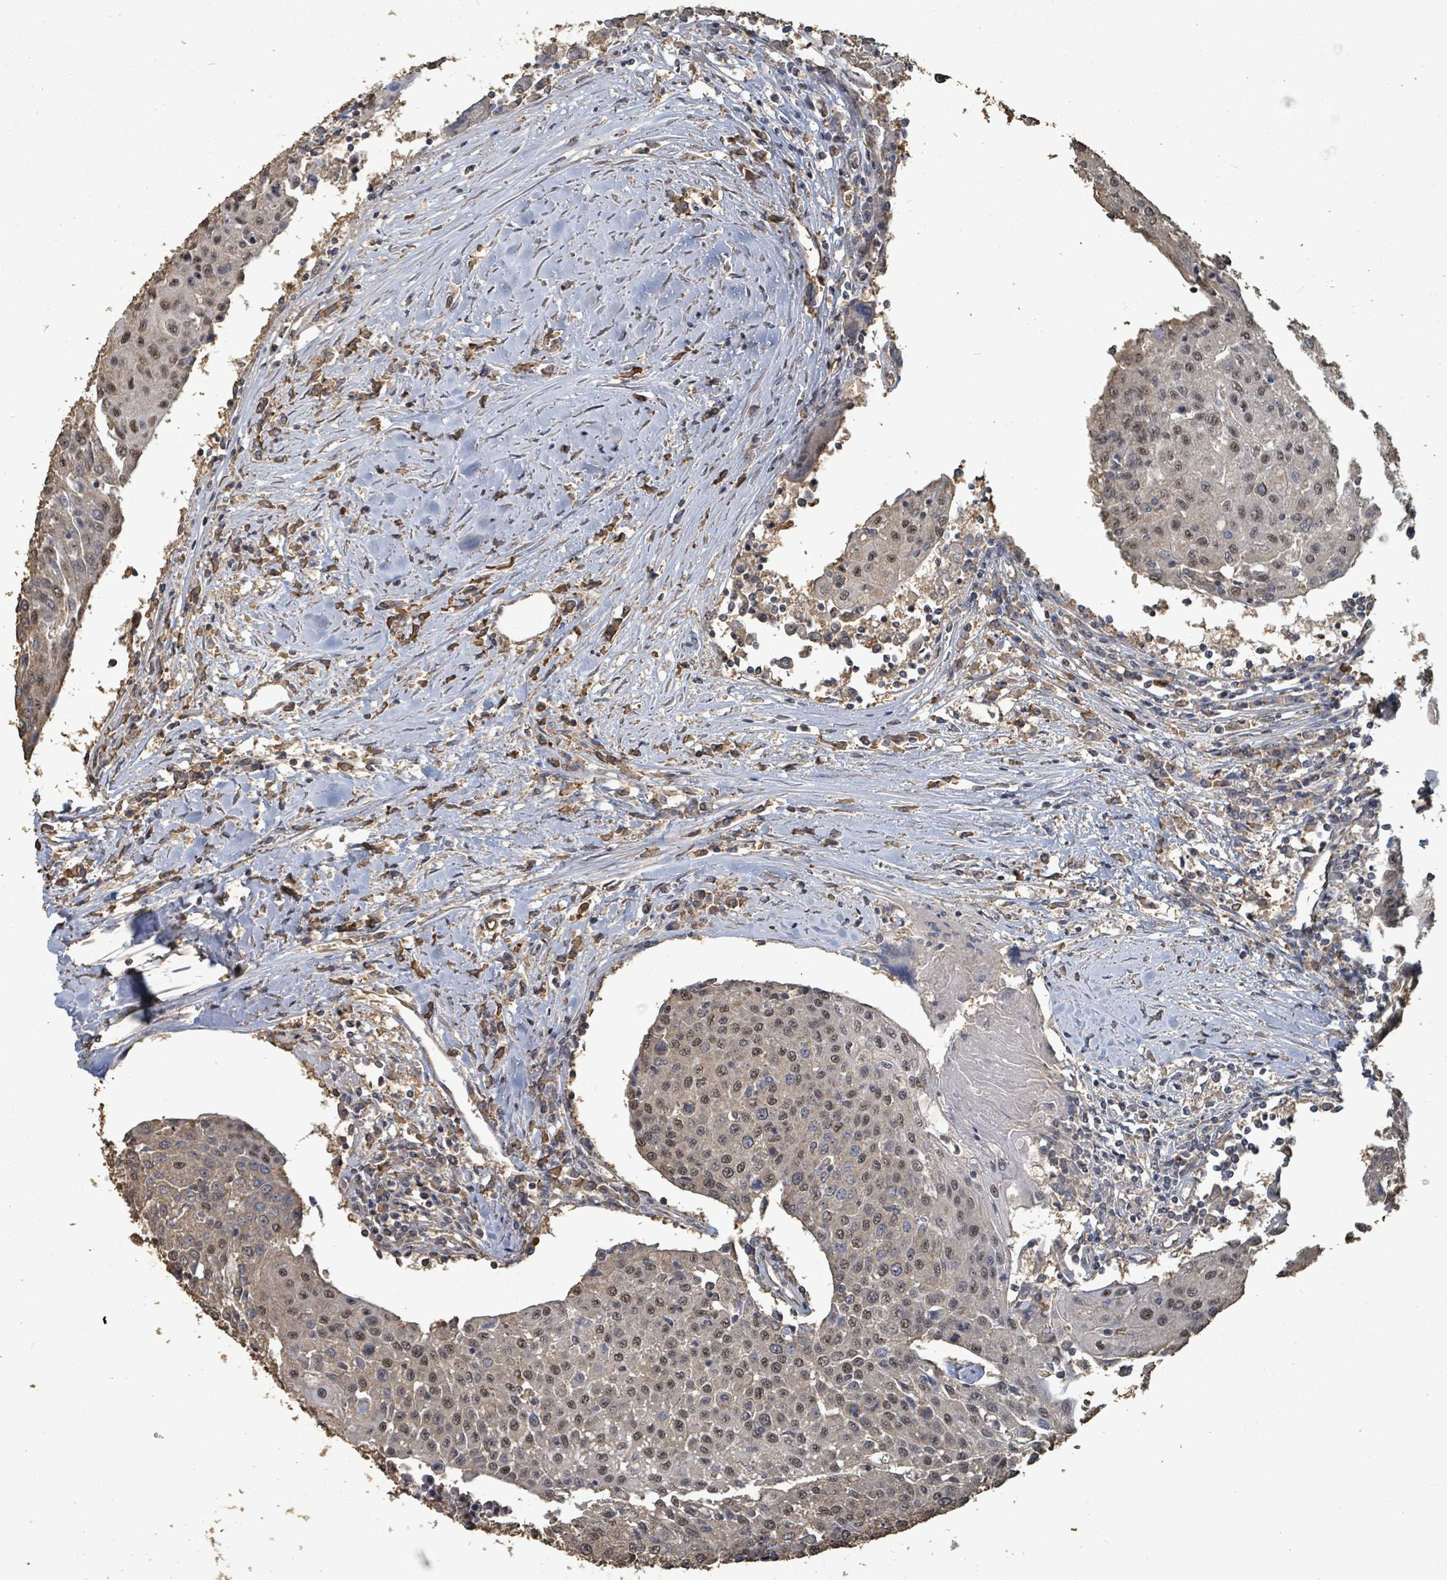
{"staining": {"intensity": "moderate", "quantity": ">75%", "location": "nuclear"}, "tissue": "urothelial cancer", "cell_type": "Tumor cells", "image_type": "cancer", "snomed": [{"axis": "morphology", "description": "Urothelial carcinoma, High grade"}, {"axis": "topography", "description": "Urinary bladder"}], "caption": "High-grade urothelial carcinoma stained with immunohistochemistry displays moderate nuclear expression in about >75% of tumor cells. (Stains: DAB (3,3'-diaminobenzidine) in brown, nuclei in blue, Microscopy: brightfield microscopy at high magnification).", "gene": "C6orf52", "patient": {"sex": "female", "age": 85}}